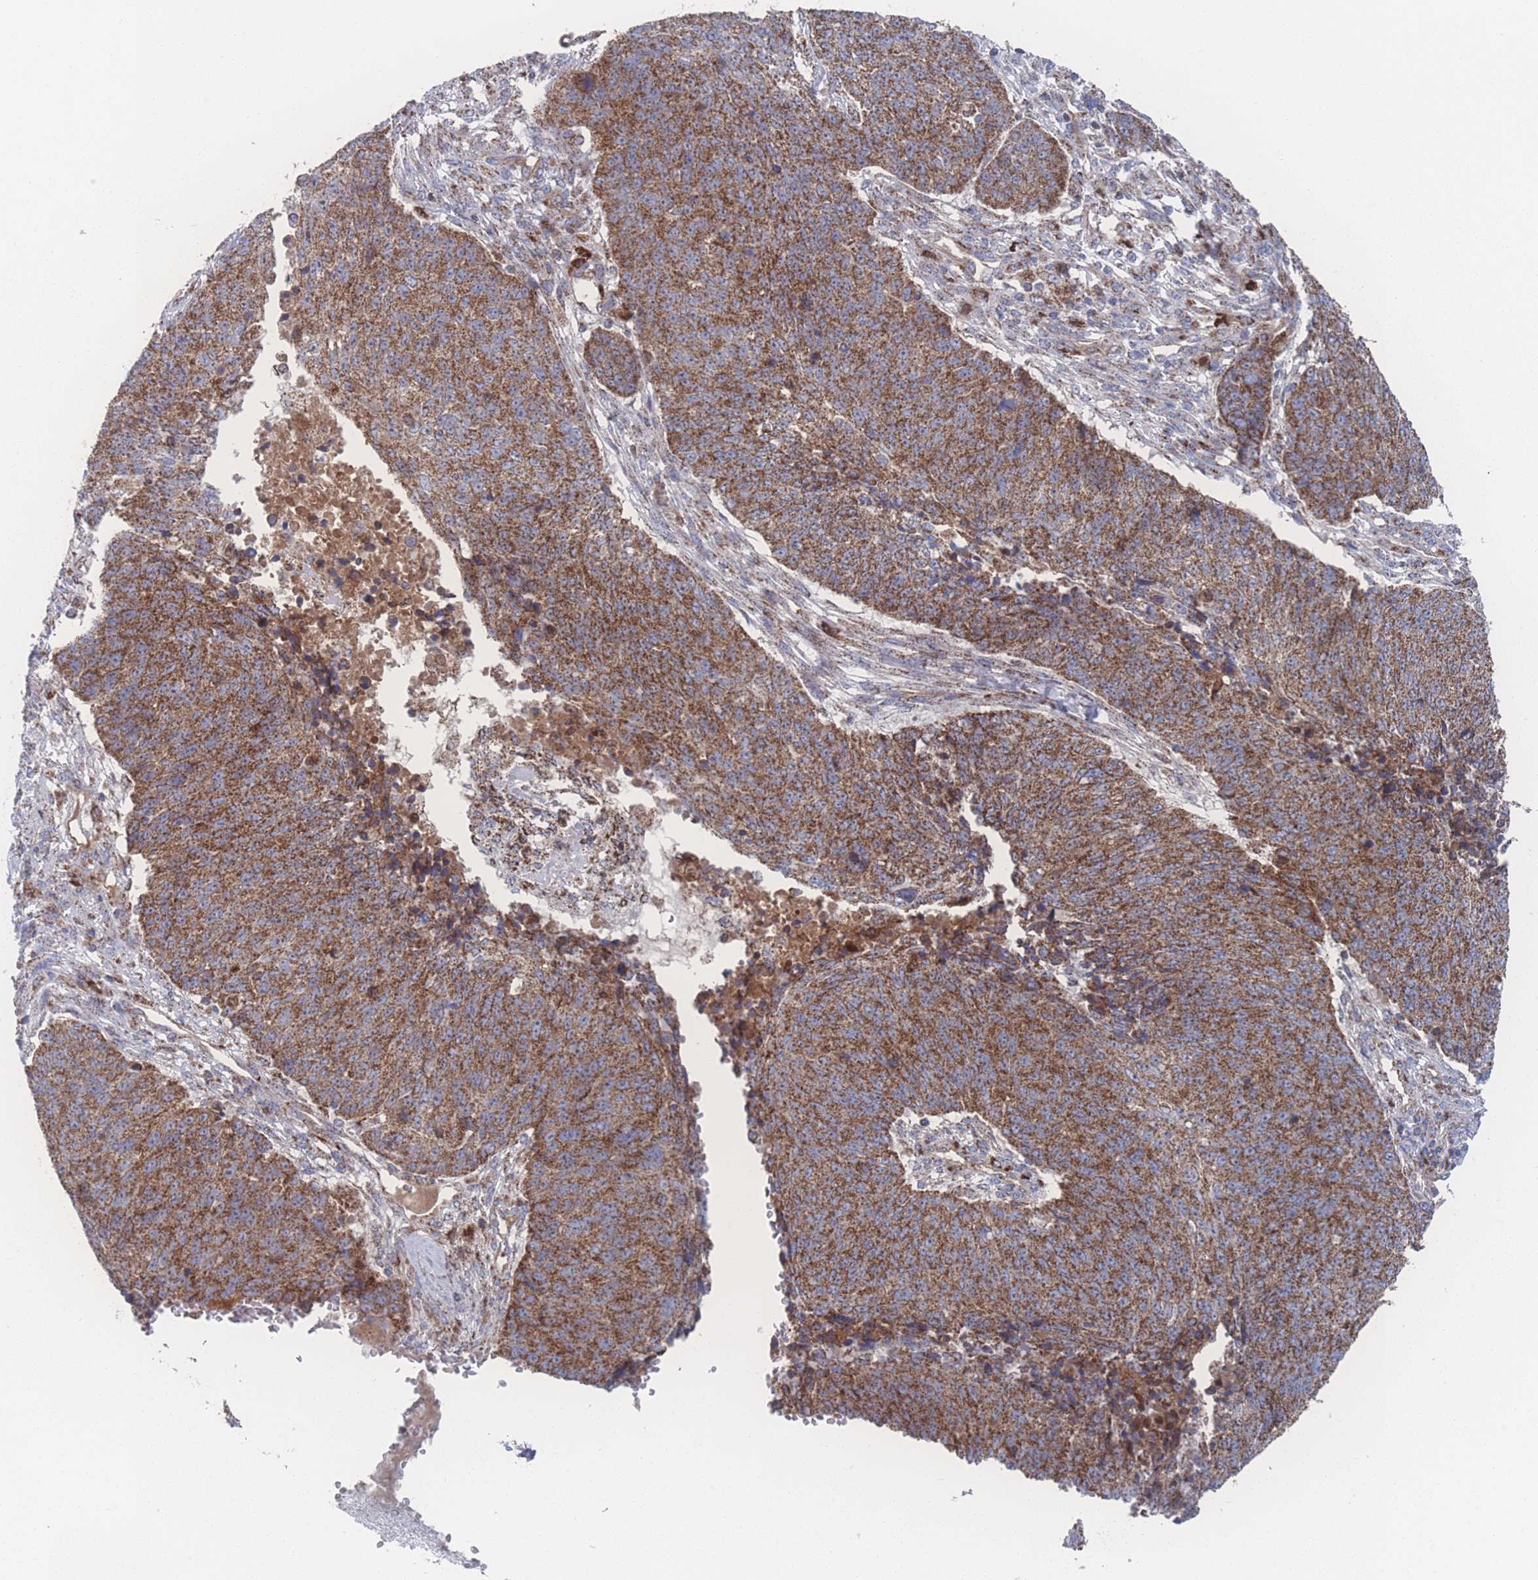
{"staining": {"intensity": "strong", "quantity": ">75%", "location": "cytoplasmic/membranous"}, "tissue": "lung cancer", "cell_type": "Tumor cells", "image_type": "cancer", "snomed": [{"axis": "morphology", "description": "Normal tissue, NOS"}, {"axis": "morphology", "description": "Squamous cell carcinoma, NOS"}, {"axis": "topography", "description": "Lymph node"}, {"axis": "topography", "description": "Lung"}], "caption": "Immunohistochemistry (IHC) photomicrograph of lung cancer (squamous cell carcinoma) stained for a protein (brown), which demonstrates high levels of strong cytoplasmic/membranous expression in about >75% of tumor cells.", "gene": "PEX14", "patient": {"sex": "male", "age": 66}}